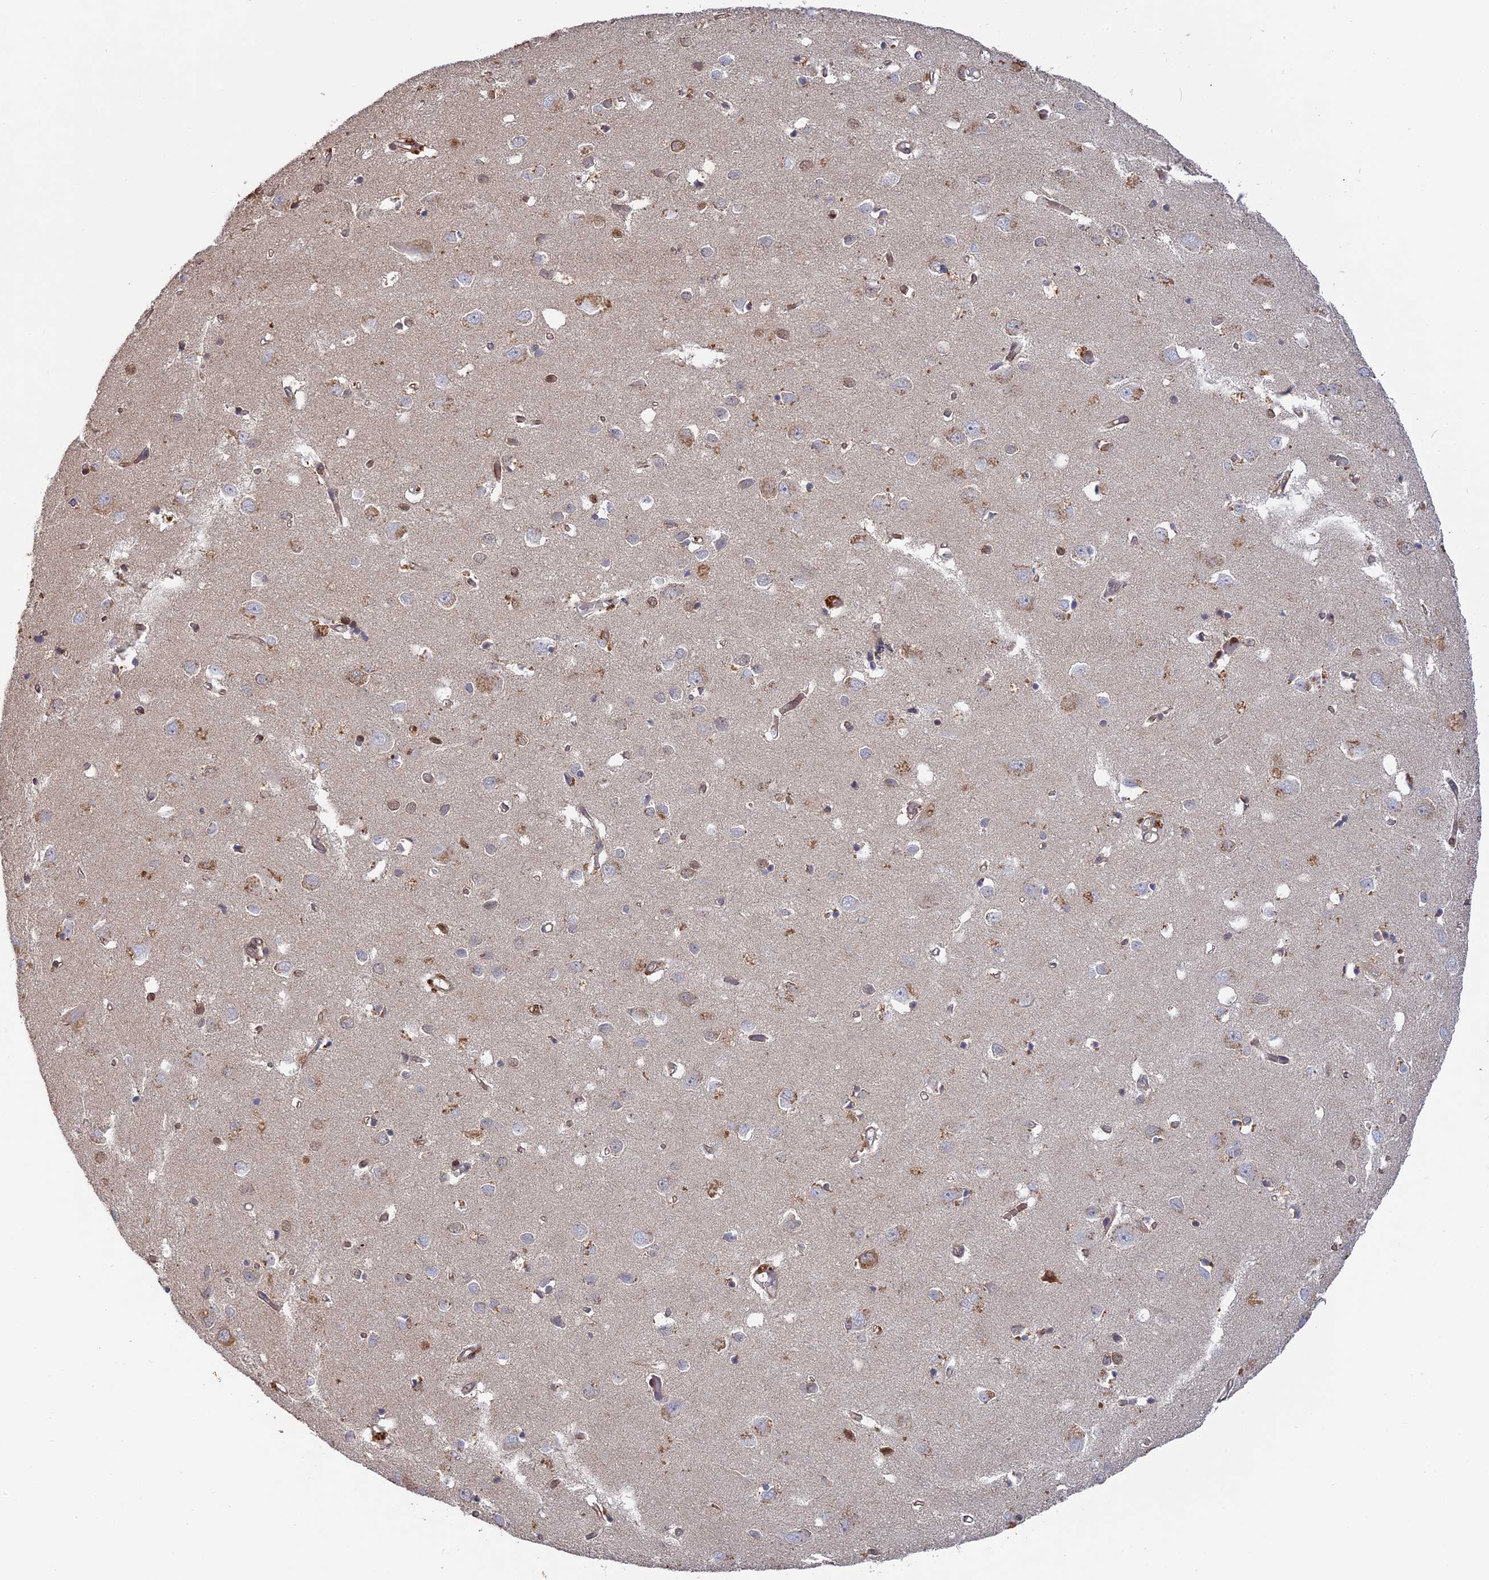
{"staining": {"intensity": "moderate", "quantity": ">75%", "location": "cytoplasmic/membranous"}, "tissue": "cerebral cortex", "cell_type": "Endothelial cells", "image_type": "normal", "snomed": [{"axis": "morphology", "description": "Normal tissue, NOS"}, {"axis": "topography", "description": "Cerebral cortex"}], "caption": "This is an image of immunohistochemistry staining of normal cerebral cortex, which shows moderate staining in the cytoplasmic/membranous of endothelial cells.", "gene": "PKIG", "patient": {"sex": "female", "age": 64}}